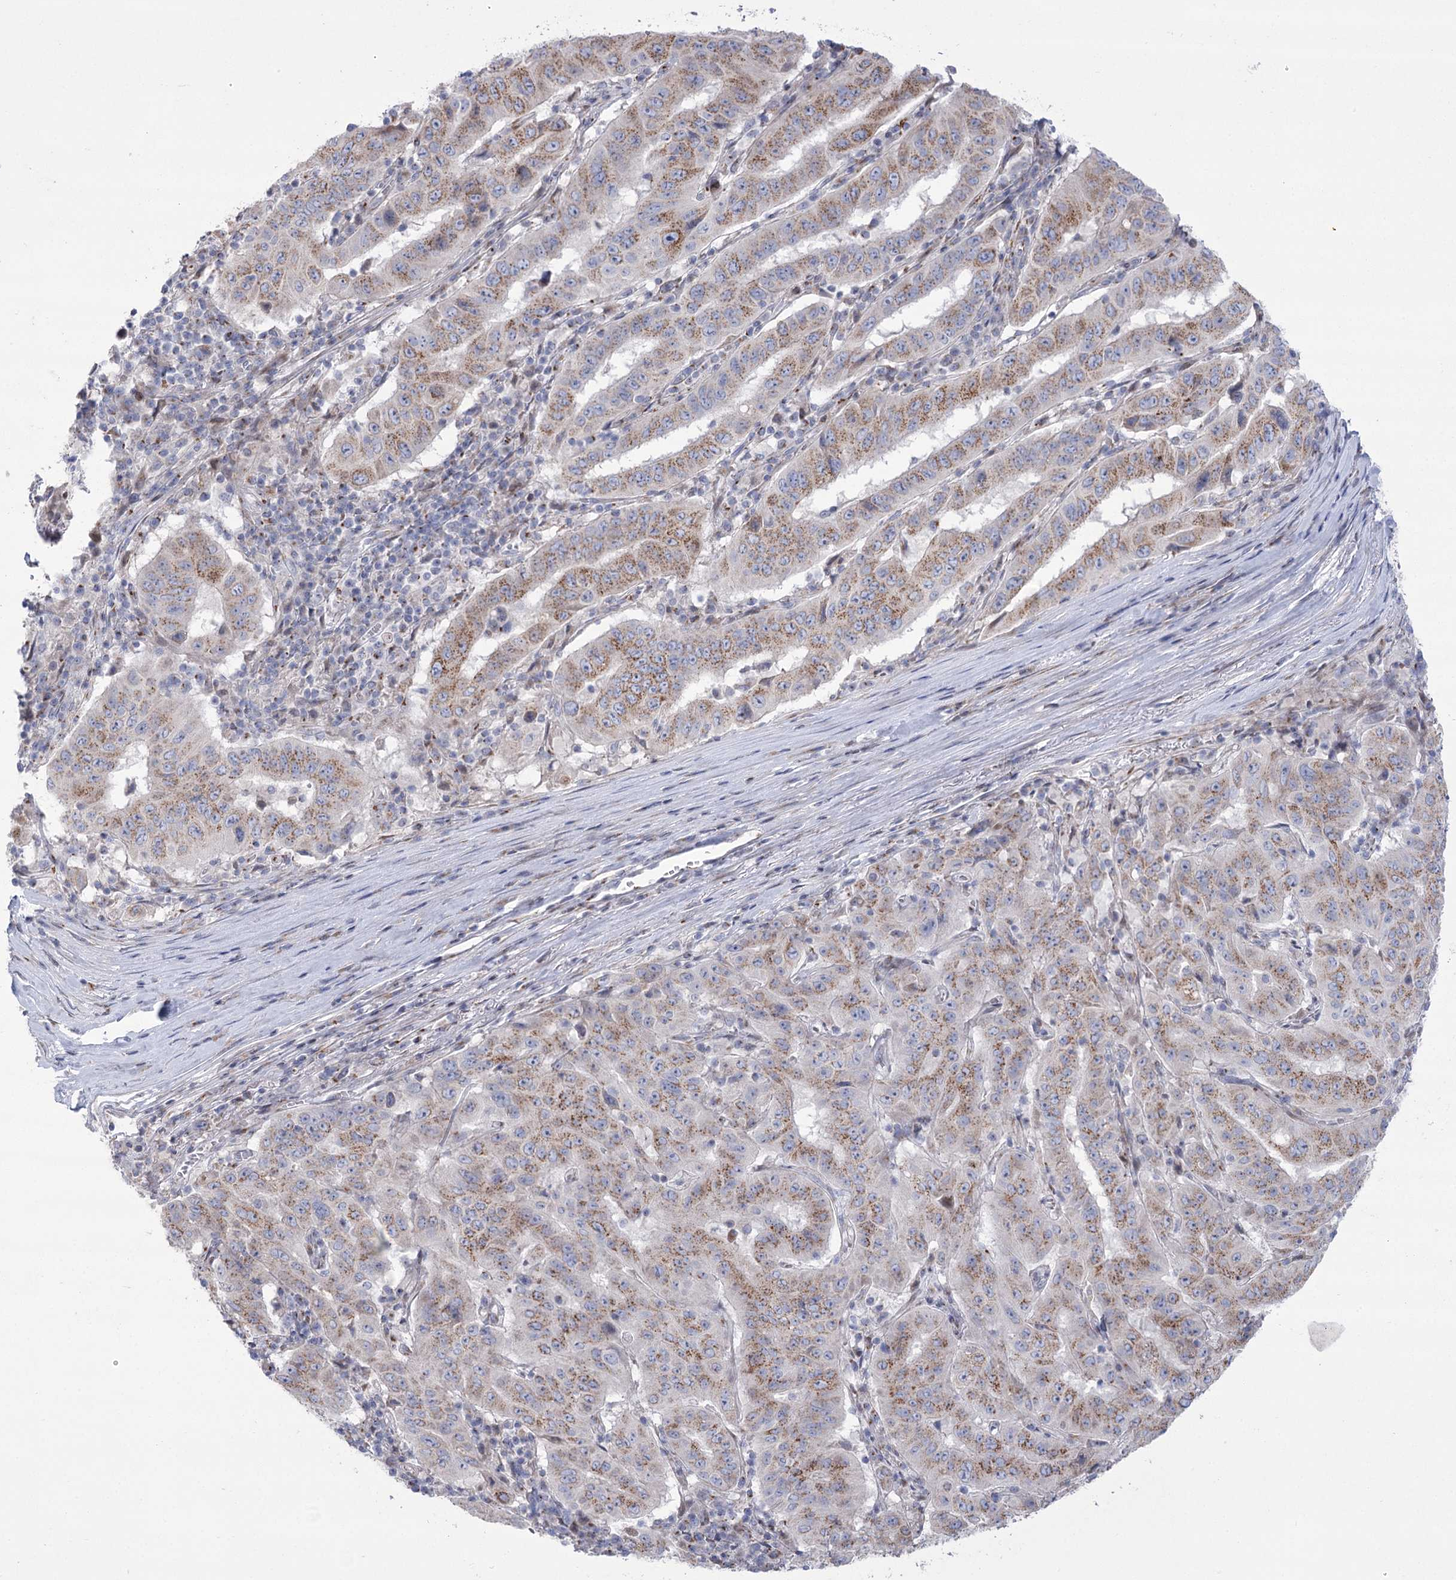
{"staining": {"intensity": "moderate", "quantity": ">75%", "location": "cytoplasmic/membranous"}, "tissue": "pancreatic cancer", "cell_type": "Tumor cells", "image_type": "cancer", "snomed": [{"axis": "morphology", "description": "Adenocarcinoma, NOS"}, {"axis": "topography", "description": "Pancreas"}], "caption": "Human pancreatic adenocarcinoma stained for a protein (brown) reveals moderate cytoplasmic/membranous positive positivity in approximately >75% of tumor cells.", "gene": "NME7", "patient": {"sex": "male", "age": 63}}